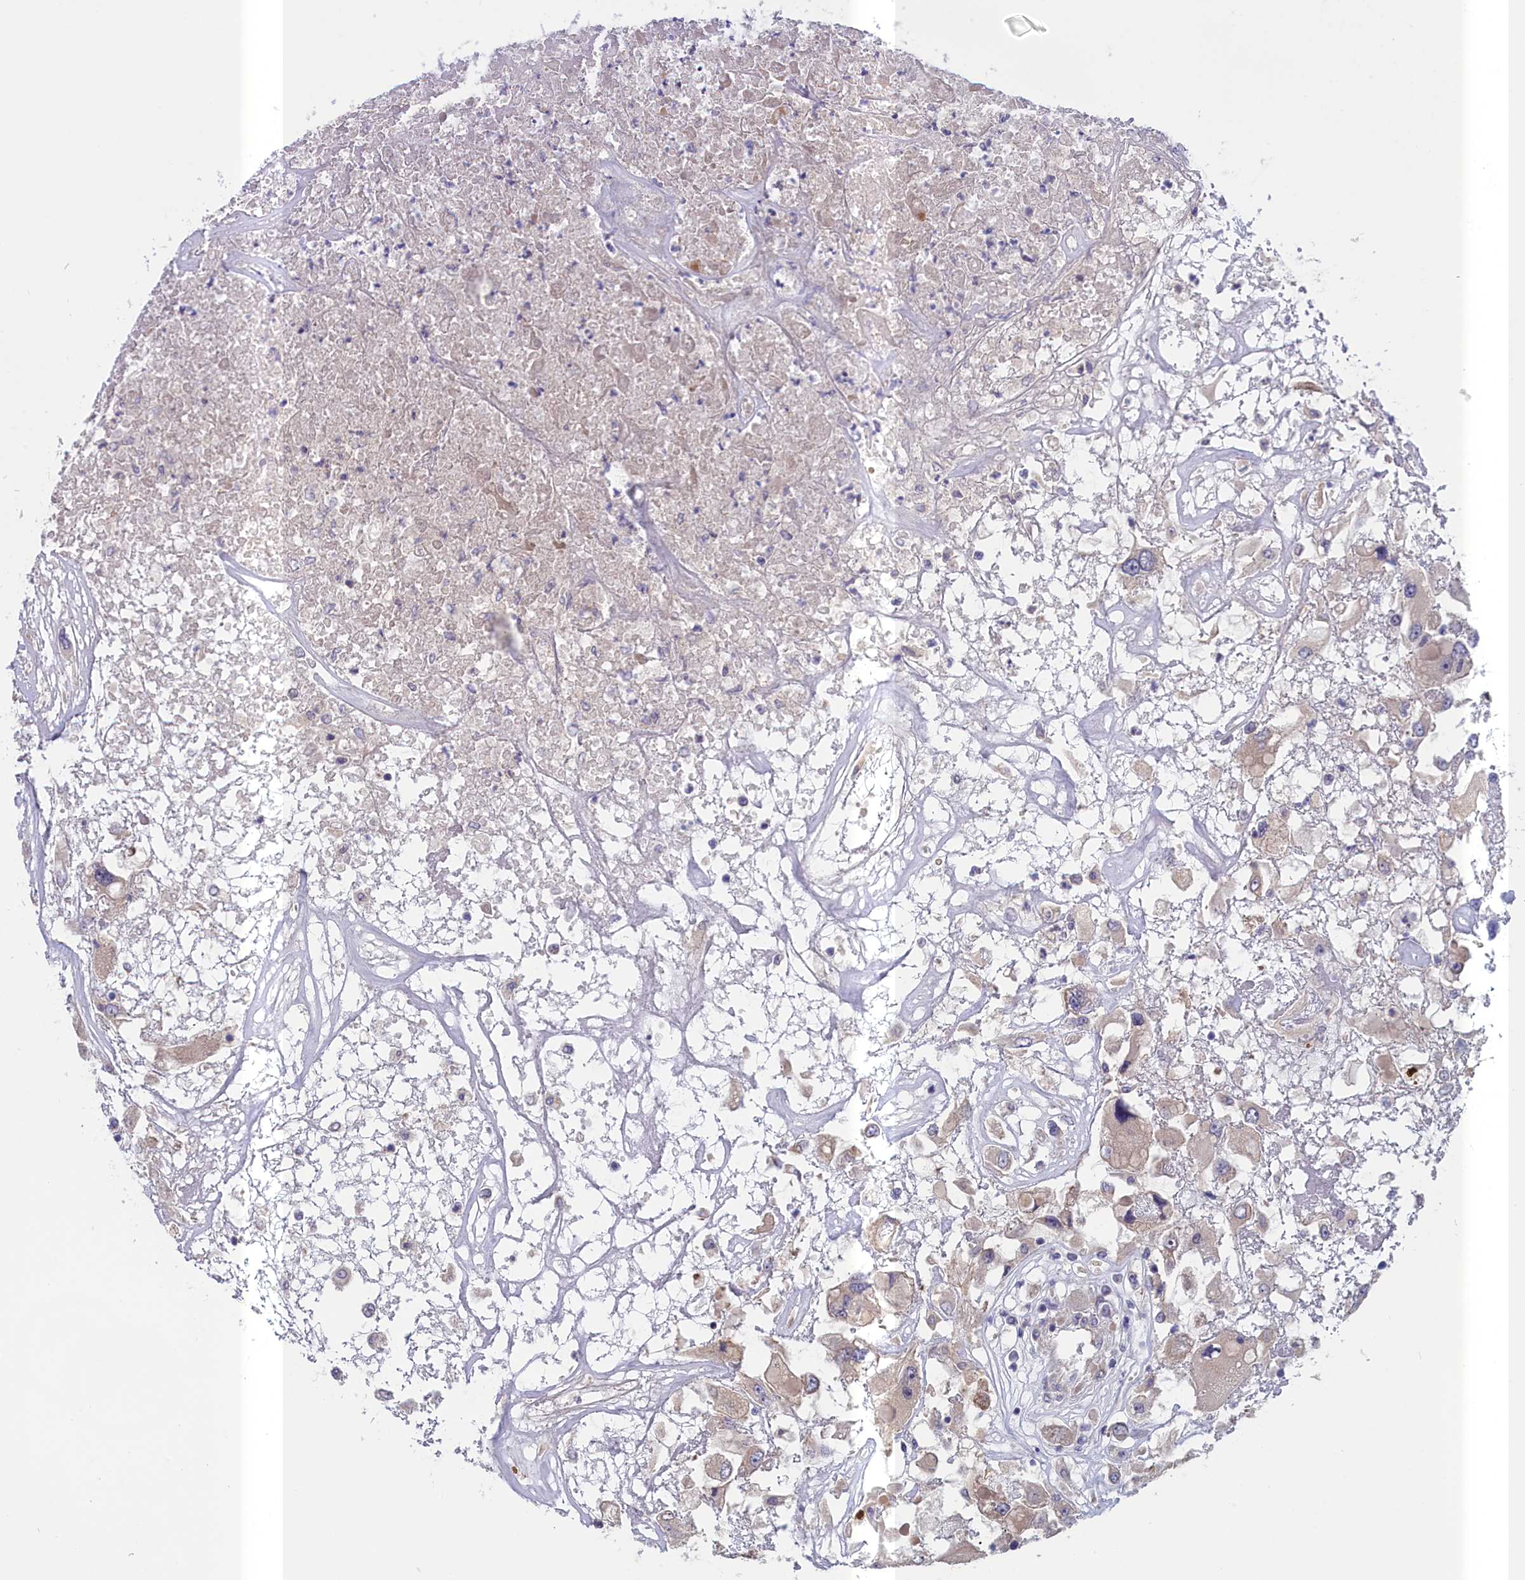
{"staining": {"intensity": "negative", "quantity": "none", "location": "none"}, "tissue": "renal cancer", "cell_type": "Tumor cells", "image_type": "cancer", "snomed": [{"axis": "morphology", "description": "Adenocarcinoma, NOS"}, {"axis": "topography", "description": "Kidney"}], "caption": "Tumor cells show no significant positivity in renal cancer (adenocarcinoma).", "gene": "IGFALS", "patient": {"sex": "female", "age": 52}}